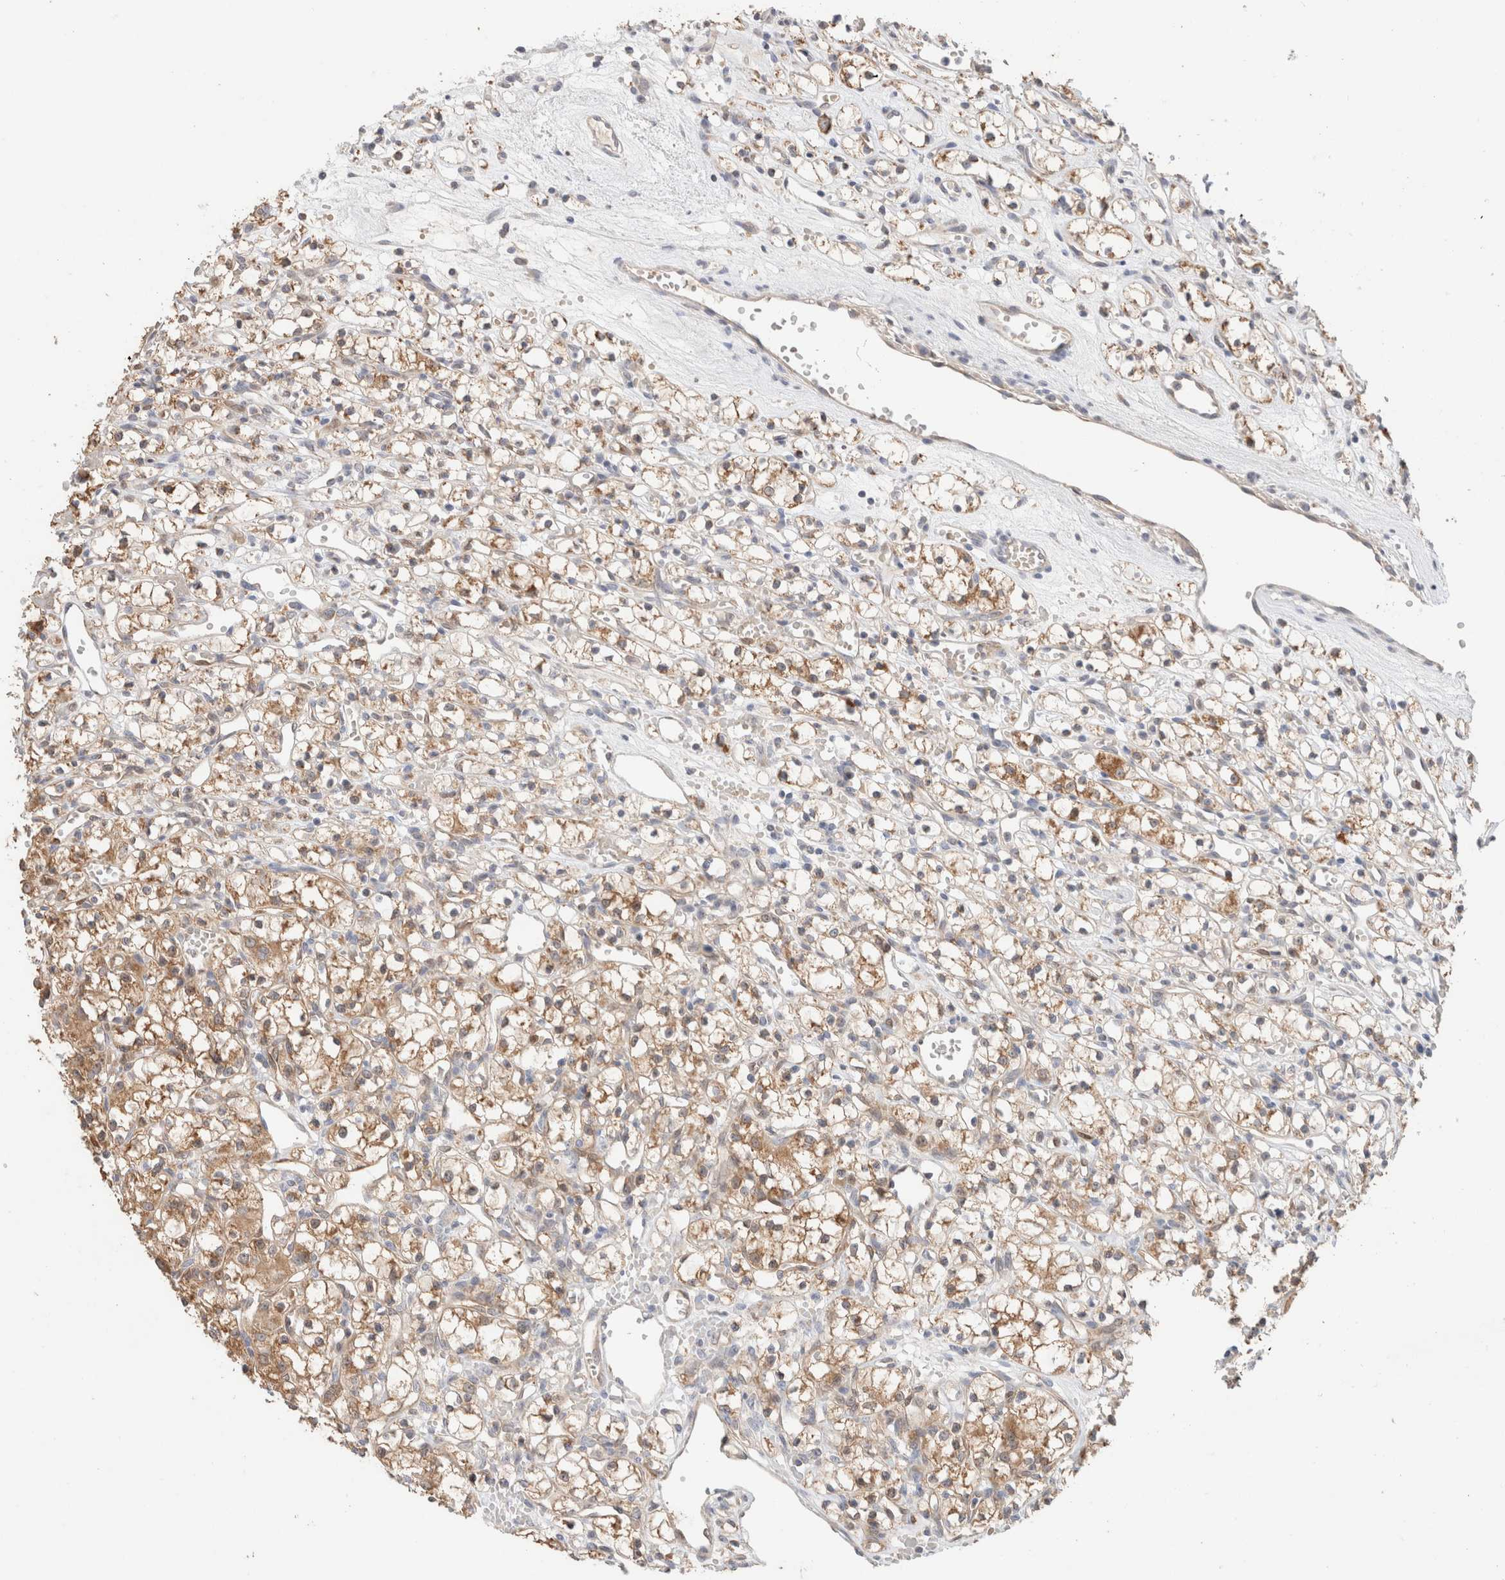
{"staining": {"intensity": "moderate", "quantity": ">75%", "location": "cytoplasmic/membranous"}, "tissue": "renal cancer", "cell_type": "Tumor cells", "image_type": "cancer", "snomed": [{"axis": "morphology", "description": "Adenocarcinoma, NOS"}, {"axis": "topography", "description": "Kidney"}], "caption": "Moderate cytoplasmic/membranous positivity is present in approximately >75% of tumor cells in renal adenocarcinoma. (DAB (3,3'-diaminobenzidine) IHC, brown staining for protein, blue staining for nuclei).", "gene": "CA13", "patient": {"sex": "female", "age": 59}}